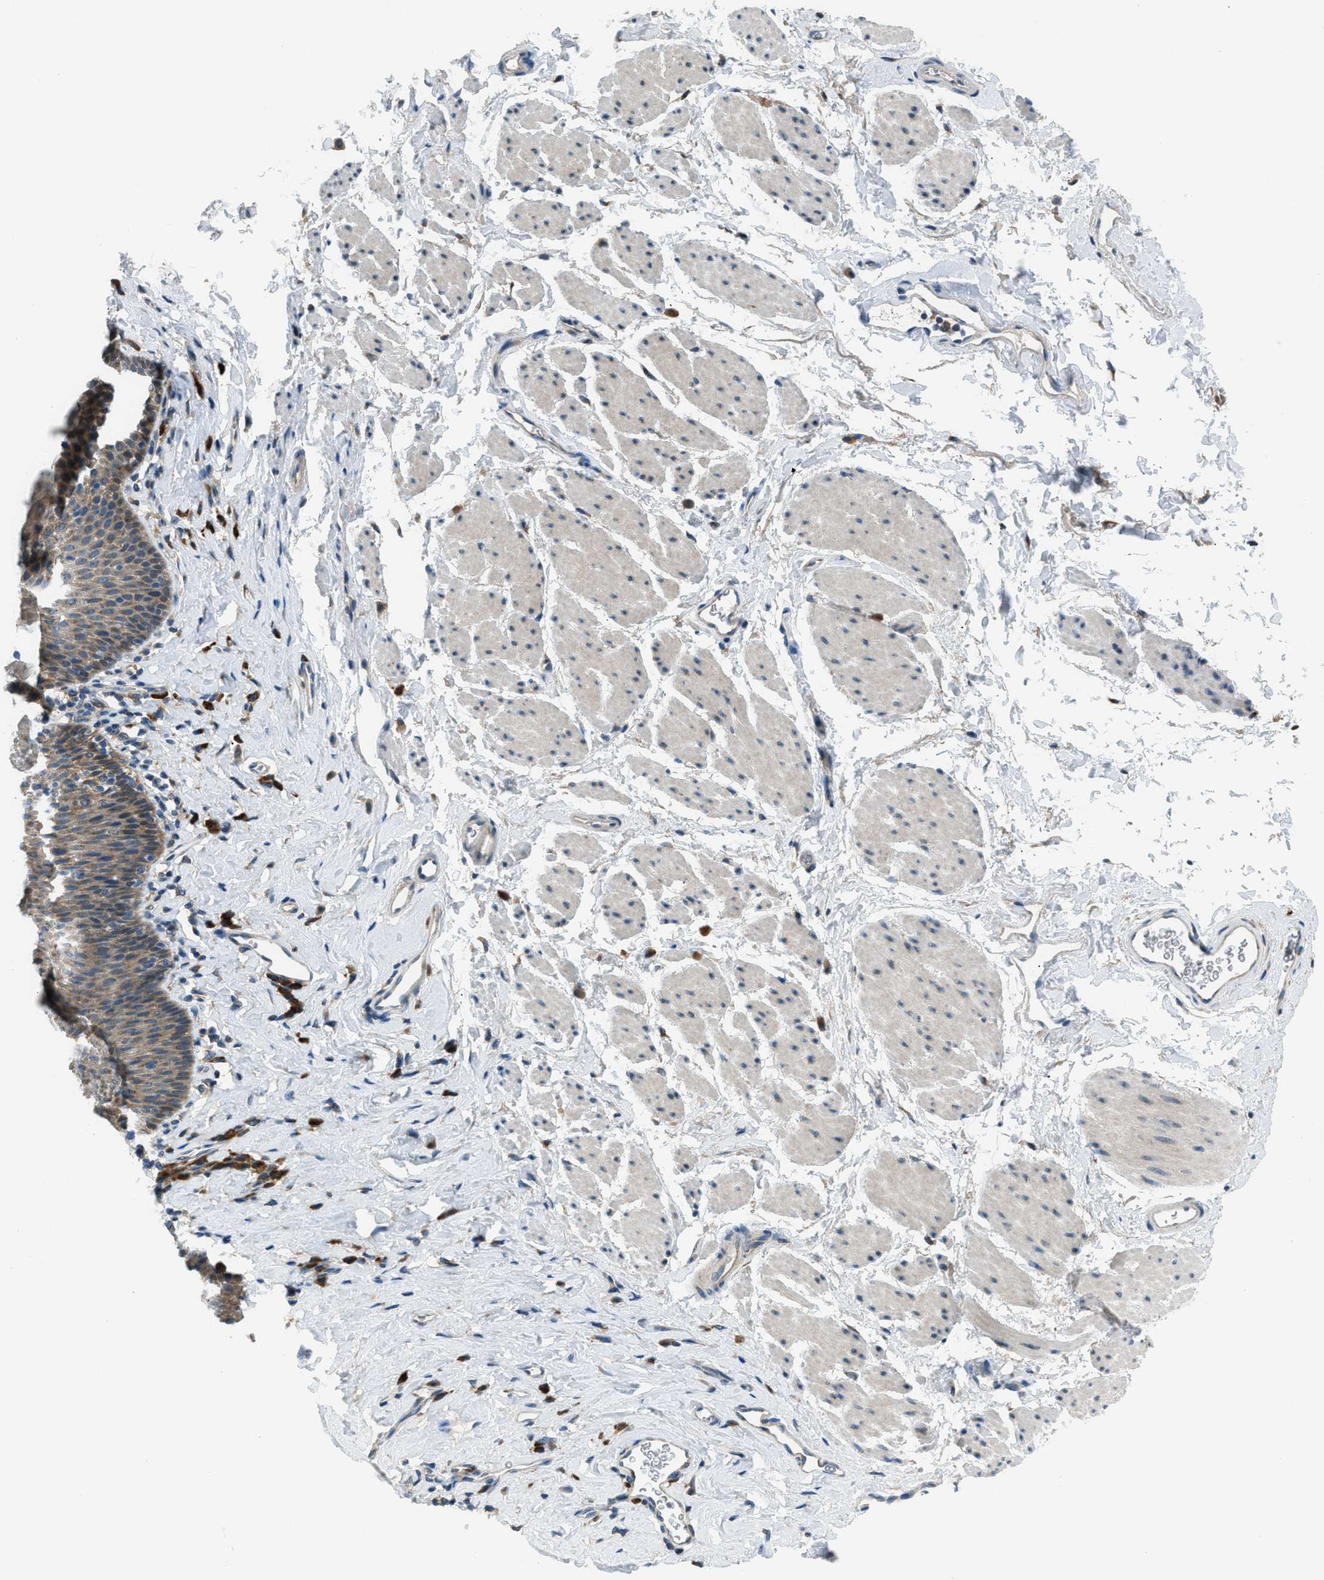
{"staining": {"intensity": "moderate", "quantity": "25%-75%", "location": "cytoplasmic/membranous,nuclear"}, "tissue": "esophagus", "cell_type": "Squamous epithelial cells", "image_type": "normal", "snomed": [{"axis": "morphology", "description": "Normal tissue, NOS"}, {"axis": "topography", "description": "Esophagus"}], "caption": "Human esophagus stained for a protein (brown) shows moderate cytoplasmic/membranous,nuclear positive expression in approximately 25%-75% of squamous epithelial cells.", "gene": "EDARADD", "patient": {"sex": "female", "age": 61}}